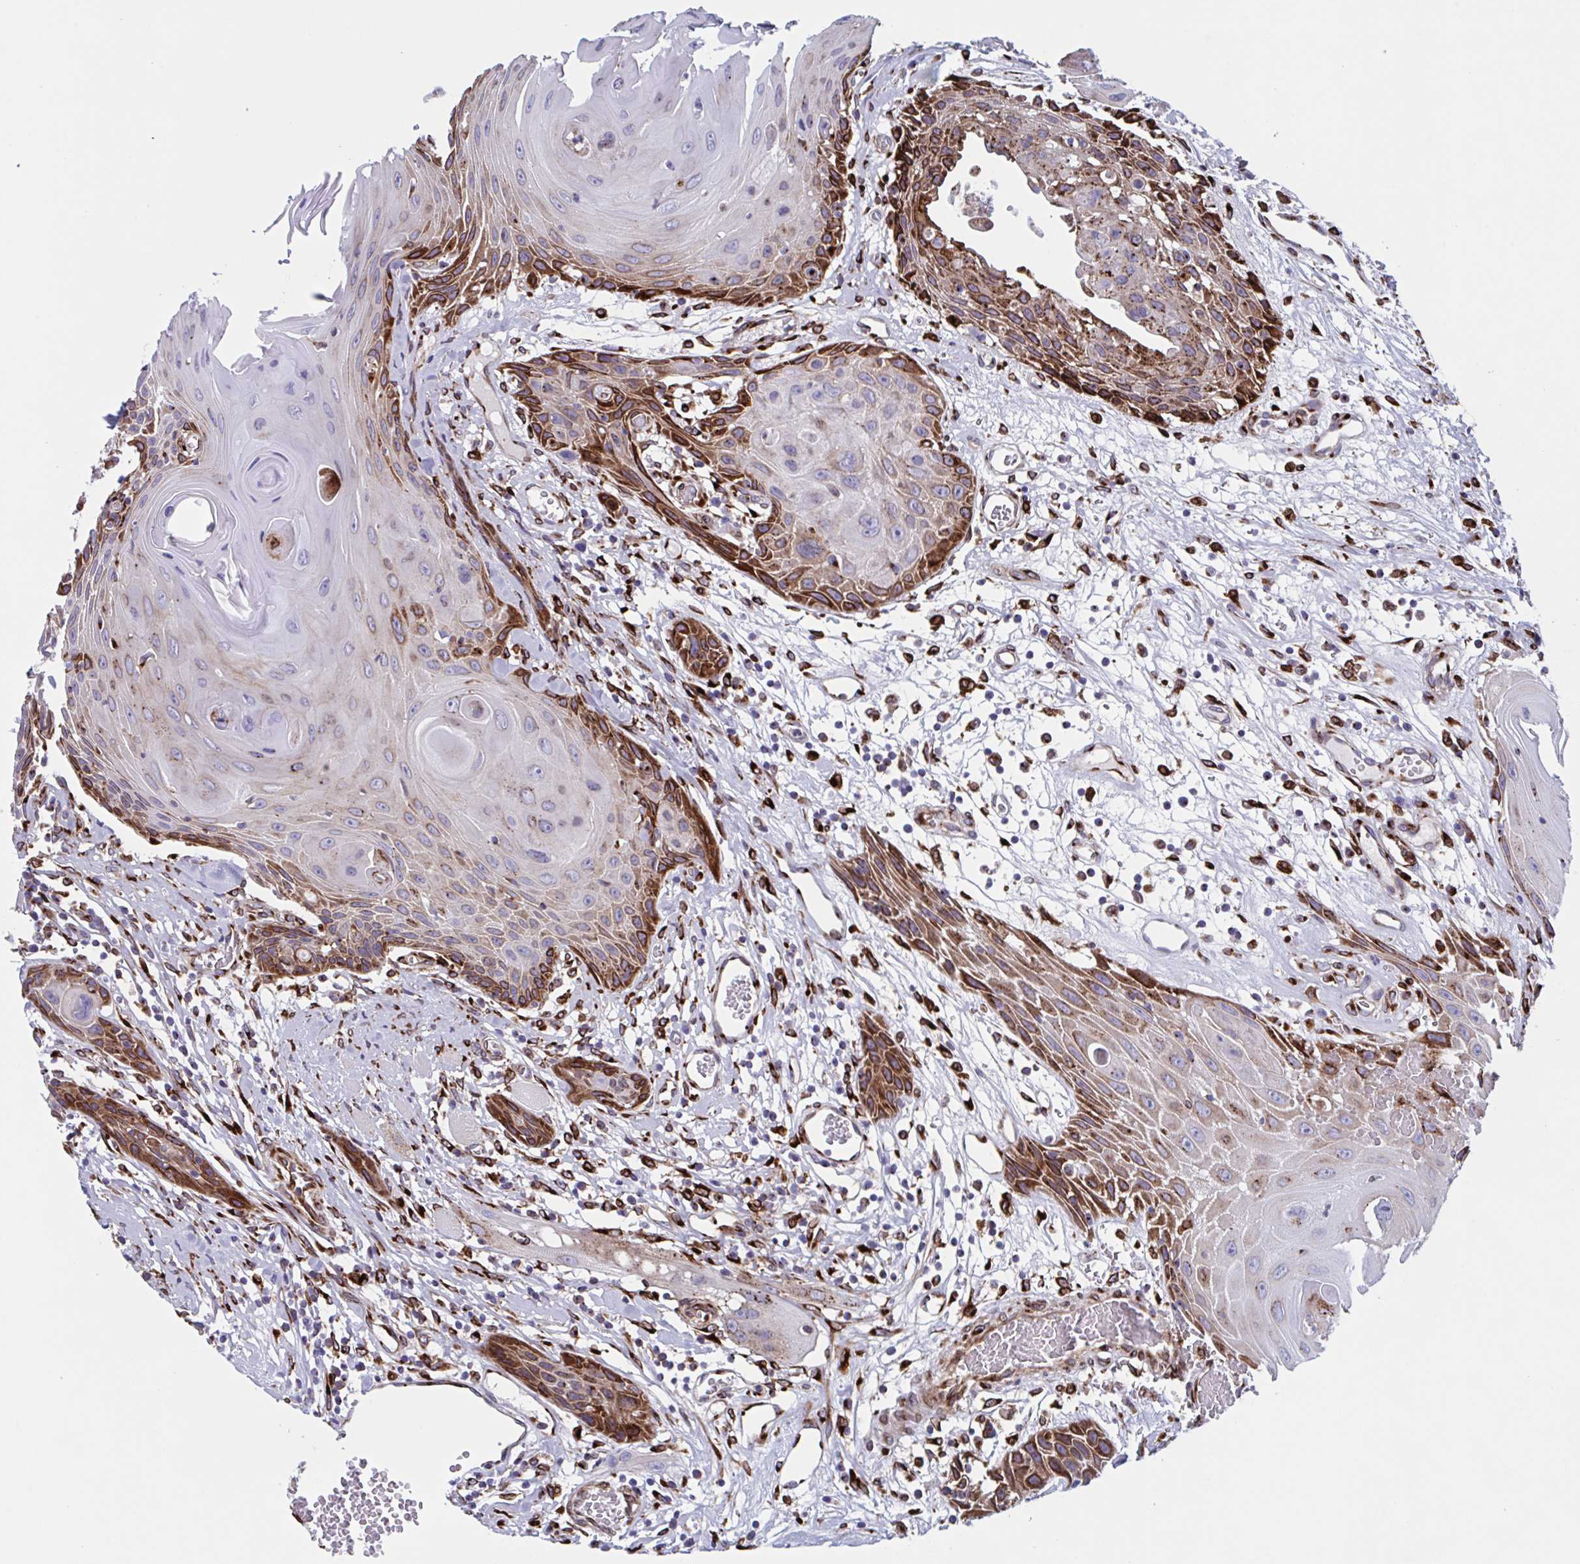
{"staining": {"intensity": "strong", "quantity": "25%-75%", "location": "cytoplasmic/membranous"}, "tissue": "head and neck cancer", "cell_type": "Tumor cells", "image_type": "cancer", "snomed": [{"axis": "morphology", "description": "Squamous cell carcinoma, NOS"}, {"axis": "topography", "description": "Oral tissue"}, {"axis": "topography", "description": "Head-Neck"}], "caption": "Squamous cell carcinoma (head and neck) tissue shows strong cytoplasmic/membranous expression in approximately 25%-75% of tumor cells, visualized by immunohistochemistry.", "gene": "RFK", "patient": {"sex": "male", "age": 49}}